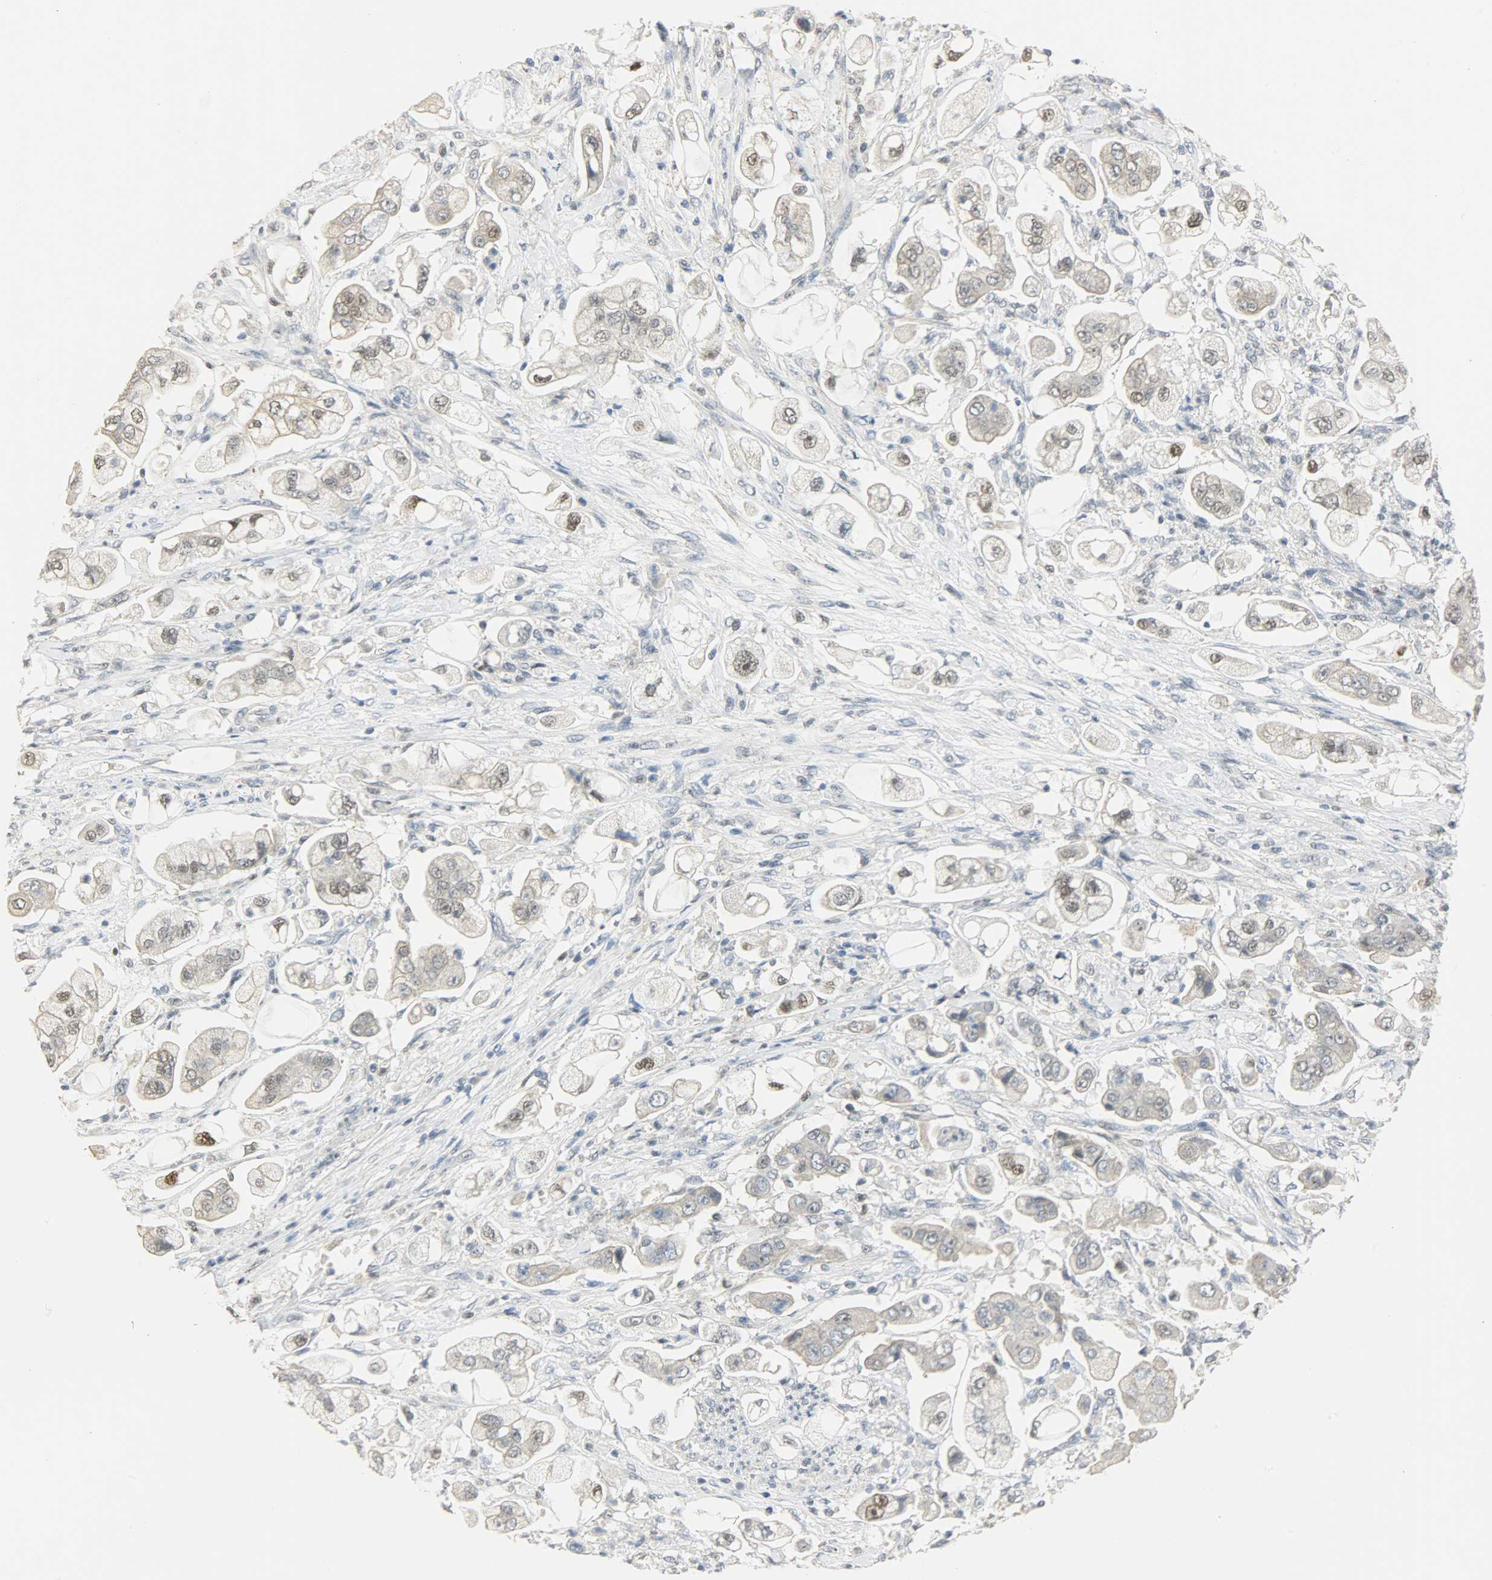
{"staining": {"intensity": "weak", "quantity": "<25%", "location": "nuclear"}, "tissue": "stomach cancer", "cell_type": "Tumor cells", "image_type": "cancer", "snomed": [{"axis": "morphology", "description": "Adenocarcinoma, NOS"}, {"axis": "topography", "description": "Stomach"}], "caption": "An image of human adenocarcinoma (stomach) is negative for staining in tumor cells.", "gene": "PPARG", "patient": {"sex": "male", "age": 62}}